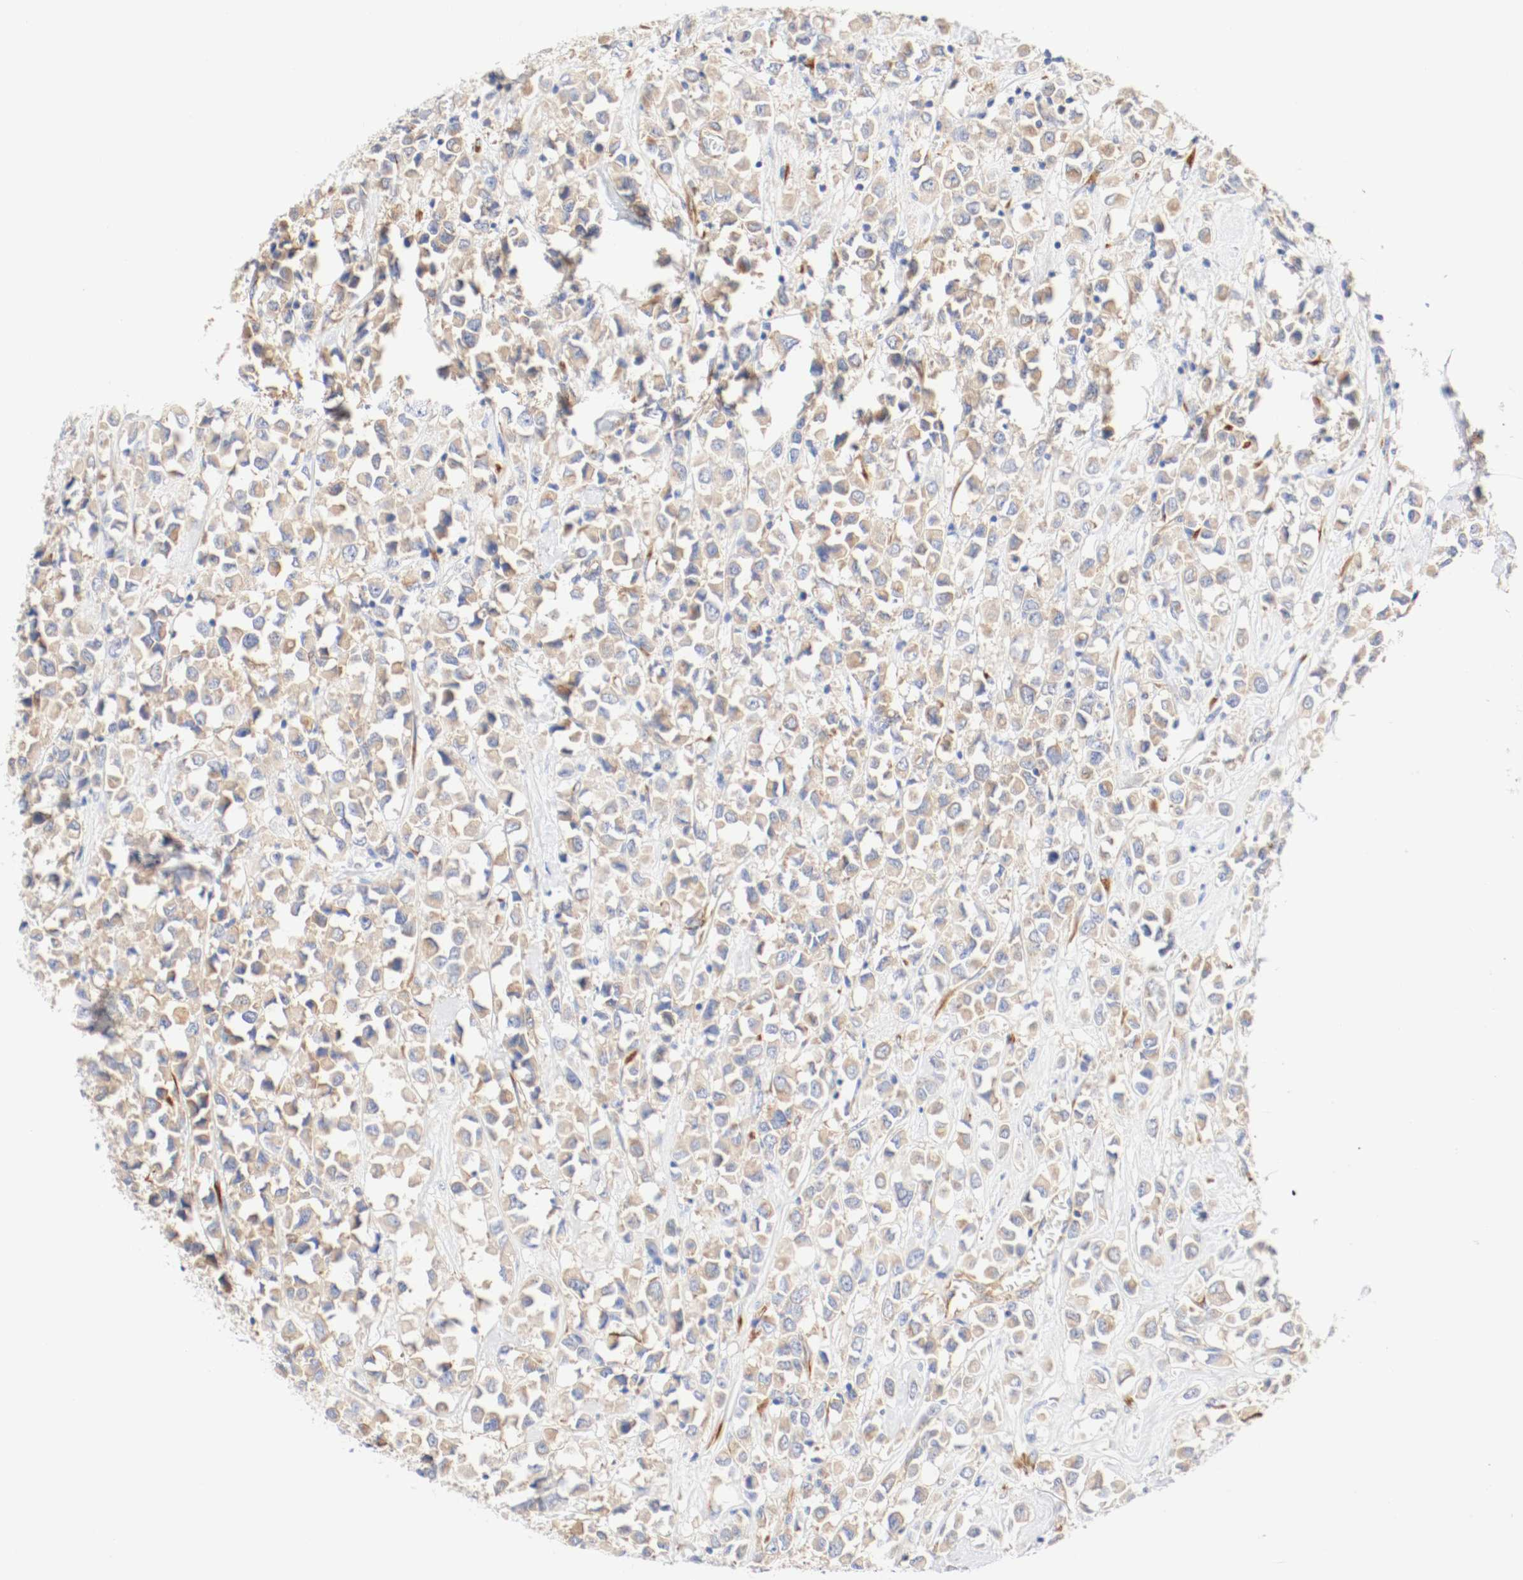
{"staining": {"intensity": "moderate", "quantity": ">75%", "location": "cytoplasmic/membranous"}, "tissue": "breast cancer", "cell_type": "Tumor cells", "image_type": "cancer", "snomed": [{"axis": "morphology", "description": "Duct carcinoma"}, {"axis": "topography", "description": "Breast"}], "caption": "Immunohistochemical staining of human breast cancer demonstrates moderate cytoplasmic/membranous protein positivity in about >75% of tumor cells.", "gene": "GIT1", "patient": {"sex": "female", "age": 61}}